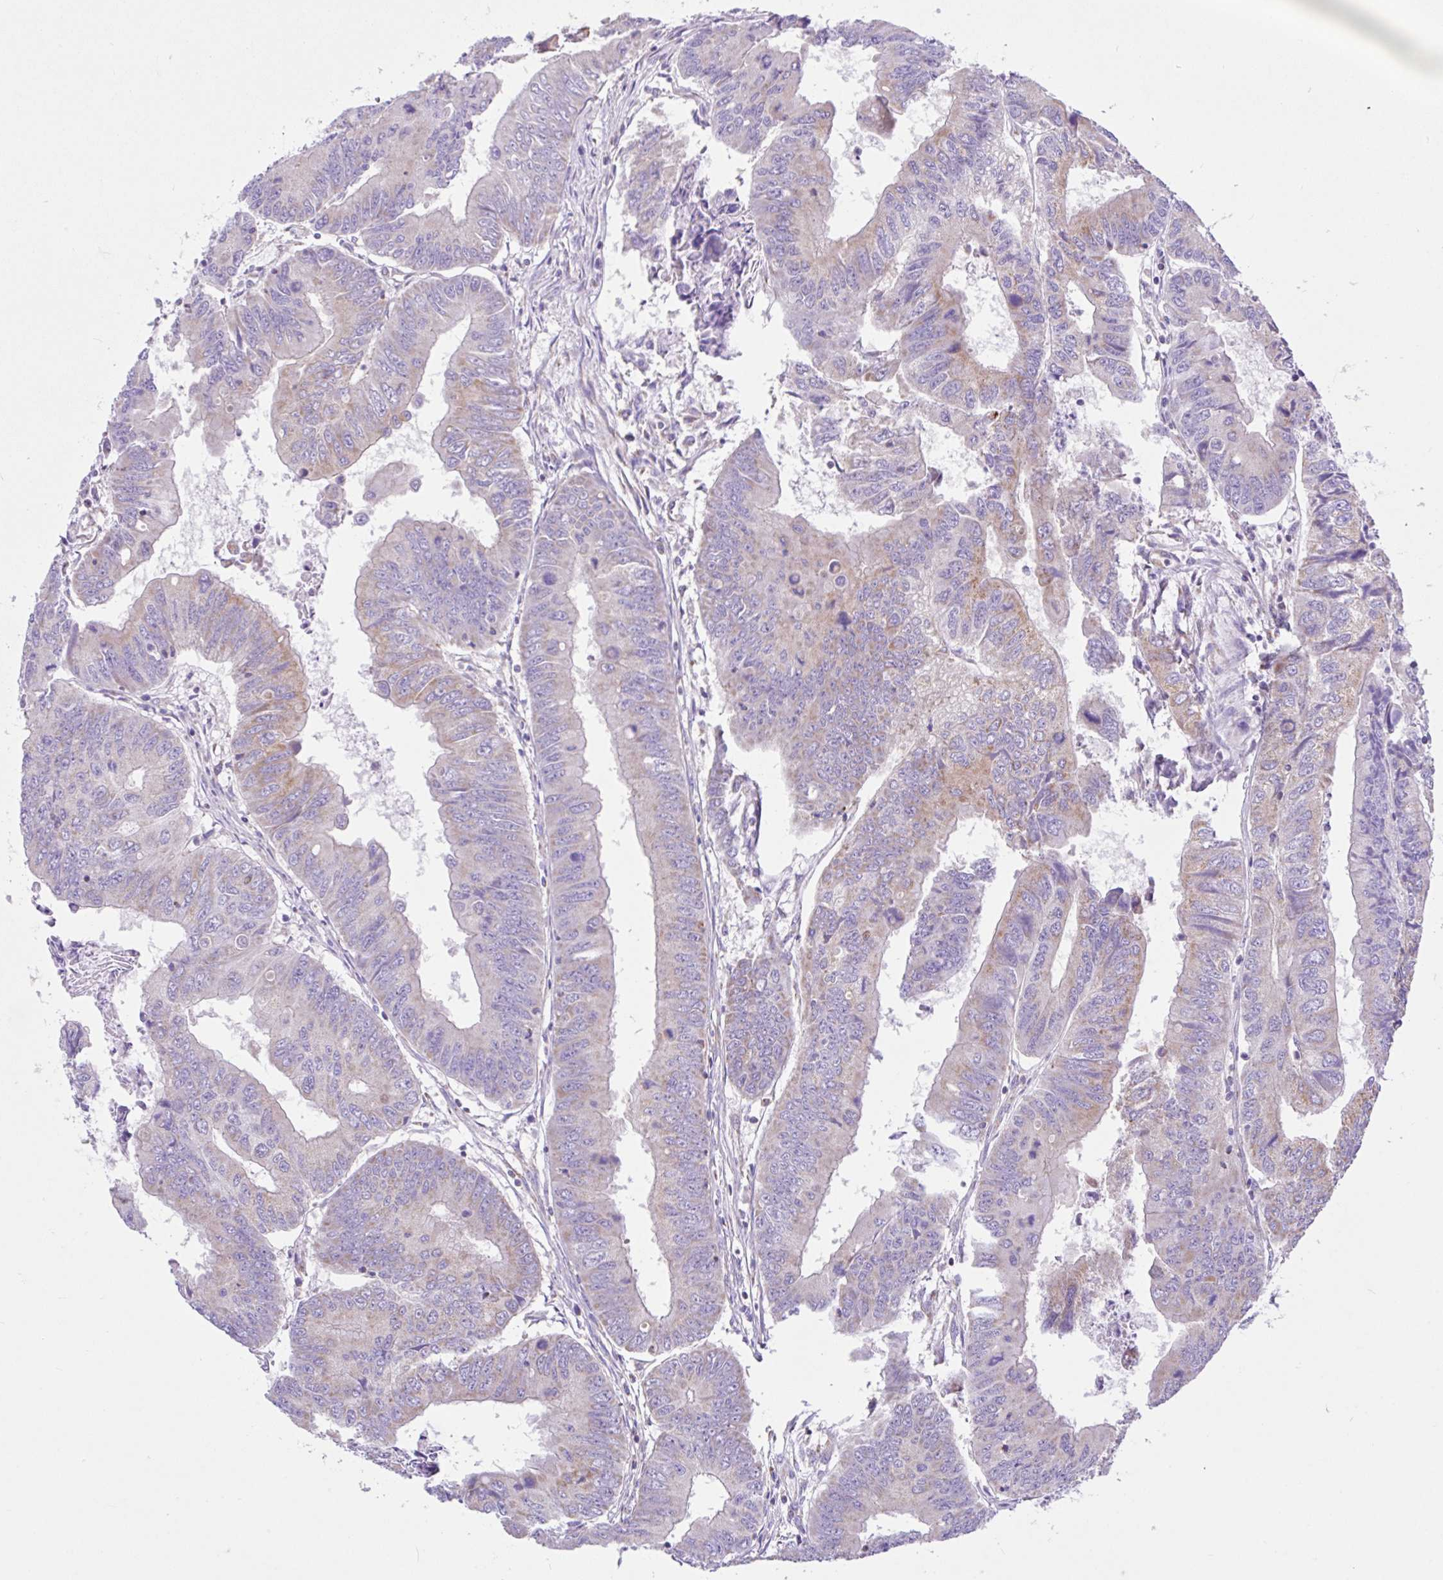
{"staining": {"intensity": "weak", "quantity": "<25%", "location": "cytoplasmic/membranous"}, "tissue": "colorectal cancer", "cell_type": "Tumor cells", "image_type": "cancer", "snomed": [{"axis": "morphology", "description": "Adenocarcinoma, NOS"}, {"axis": "topography", "description": "Colon"}], "caption": "Human colorectal cancer stained for a protein using immunohistochemistry demonstrates no staining in tumor cells.", "gene": "NDUFS2", "patient": {"sex": "male", "age": 53}}